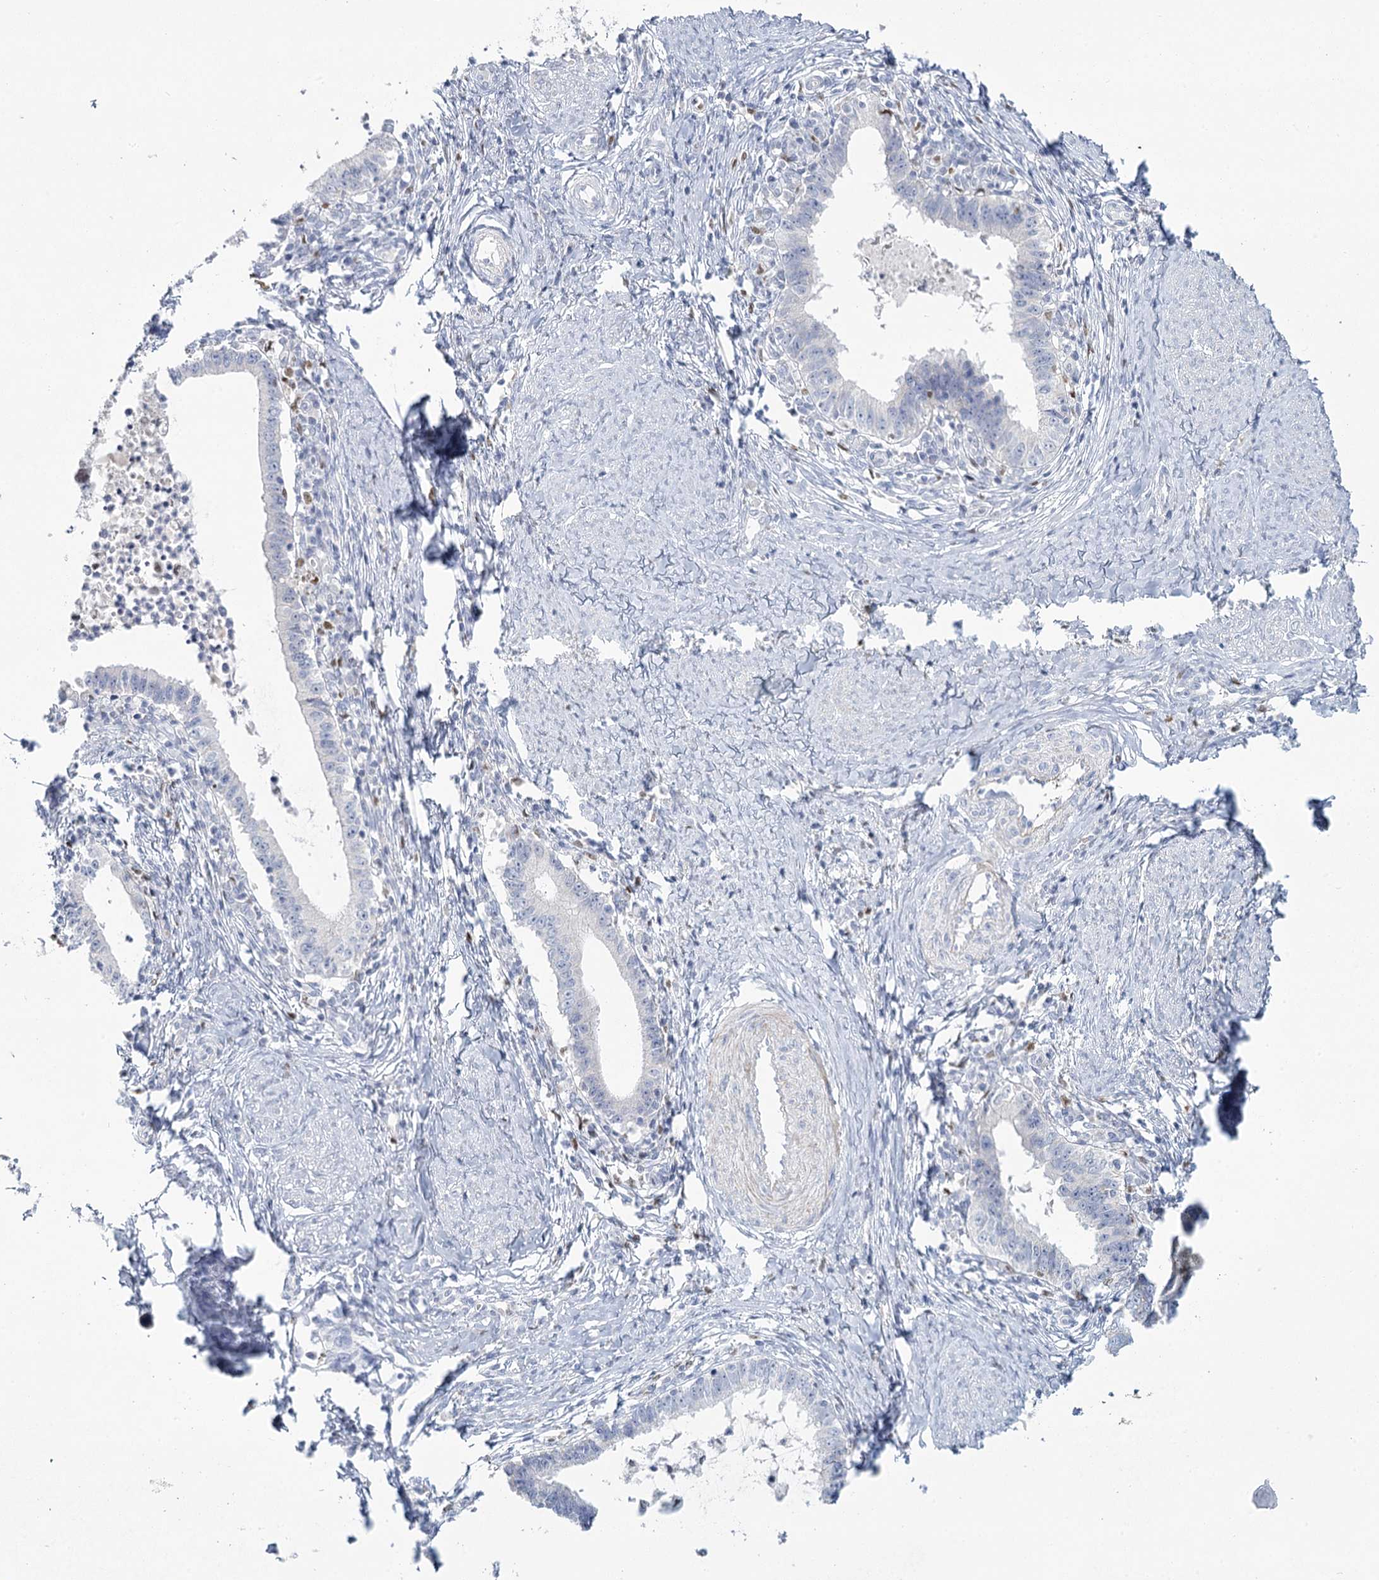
{"staining": {"intensity": "negative", "quantity": "none", "location": "none"}, "tissue": "cervical cancer", "cell_type": "Tumor cells", "image_type": "cancer", "snomed": [{"axis": "morphology", "description": "Adenocarcinoma, NOS"}, {"axis": "topography", "description": "Cervix"}], "caption": "Immunohistochemistry (IHC) histopathology image of cervical adenocarcinoma stained for a protein (brown), which shows no staining in tumor cells.", "gene": "IGSF3", "patient": {"sex": "female", "age": 36}}